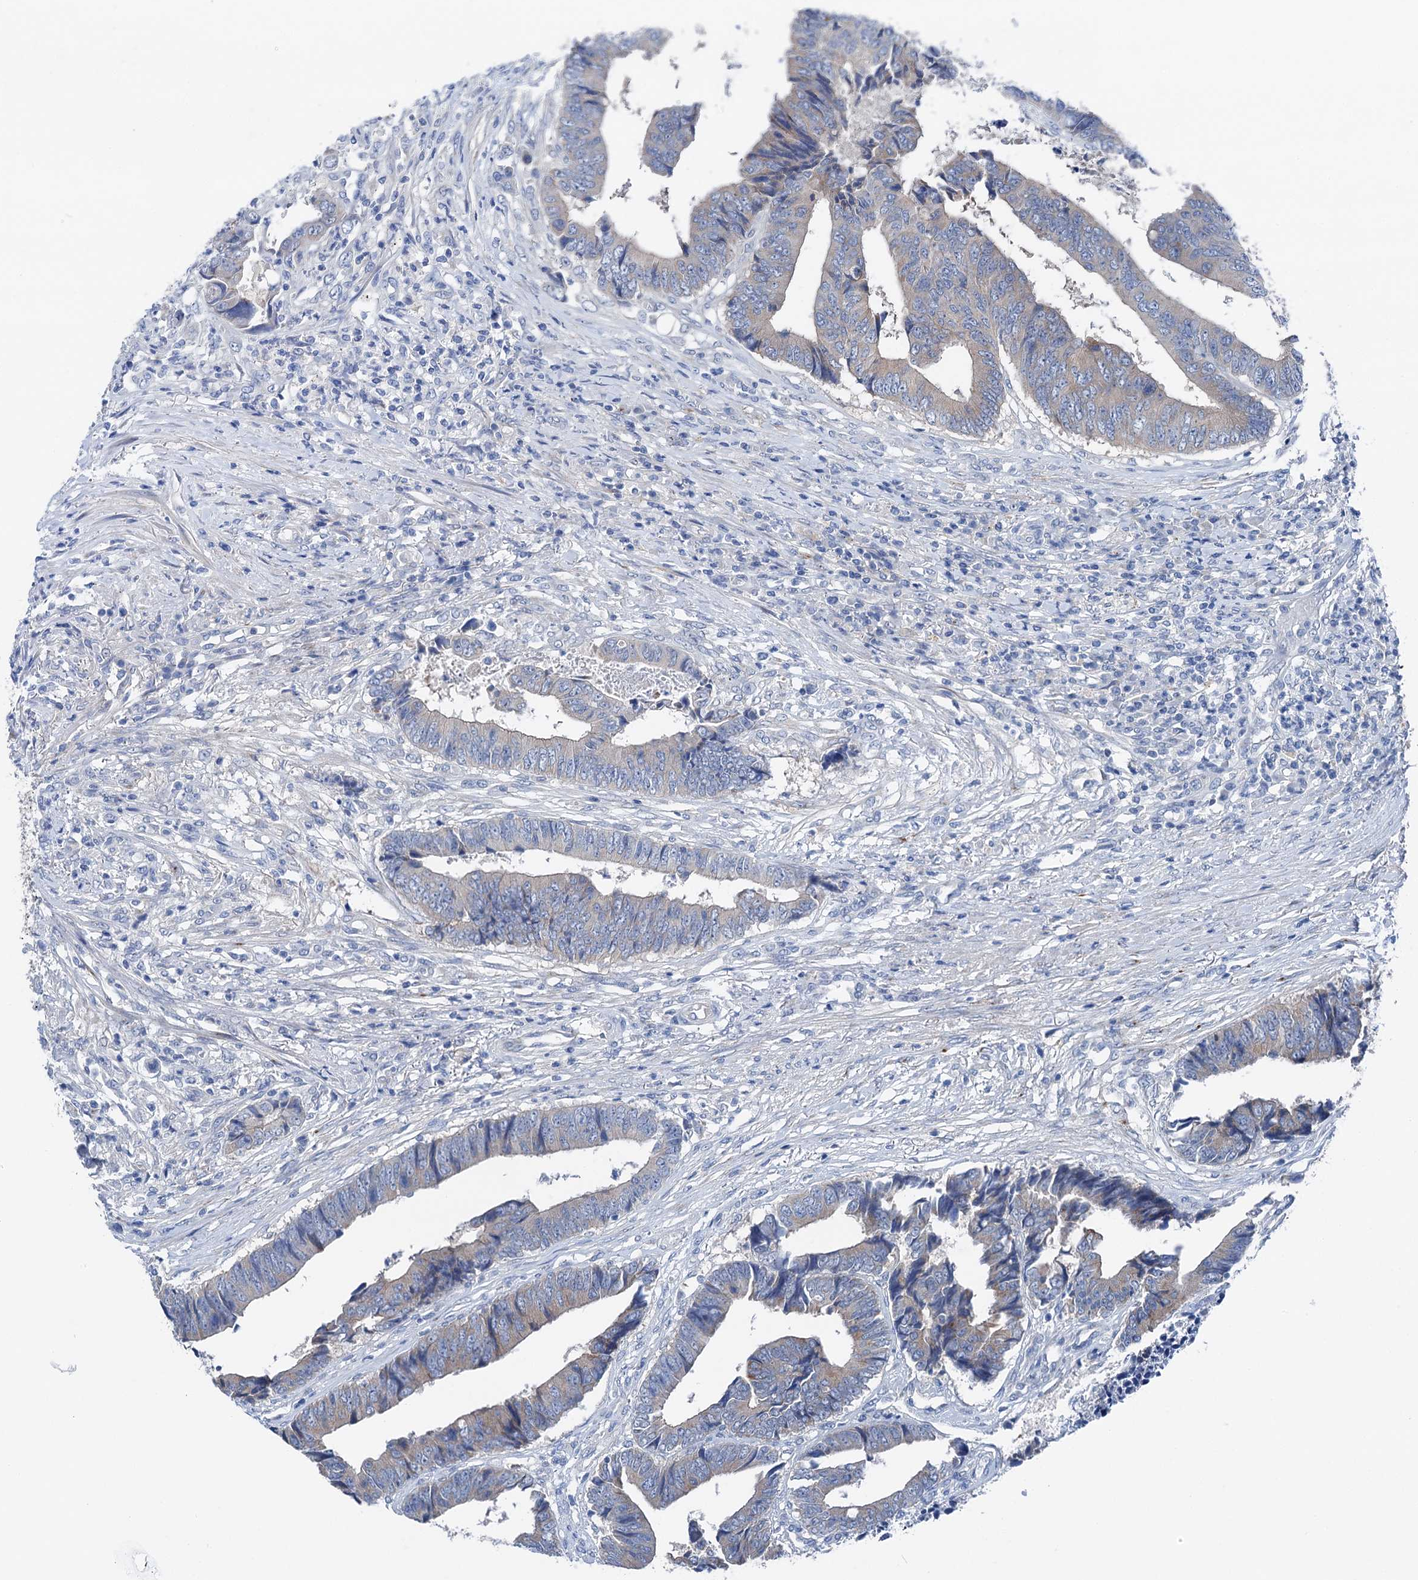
{"staining": {"intensity": "negative", "quantity": "none", "location": "none"}, "tissue": "colorectal cancer", "cell_type": "Tumor cells", "image_type": "cancer", "snomed": [{"axis": "morphology", "description": "Adenocarcinoma, NOS"}, {"axis": "topography", "description": "Rectum"}], "caption": "IHC micrograph of human colorectal adenocarcinoma stained for a protein (brown), which exhibits no positivity in tumor cells. (IHC, brightfield microscopy, high magnification).", "gene": "SHROOM1", "patient": {"sex": "male", "age": 84}}